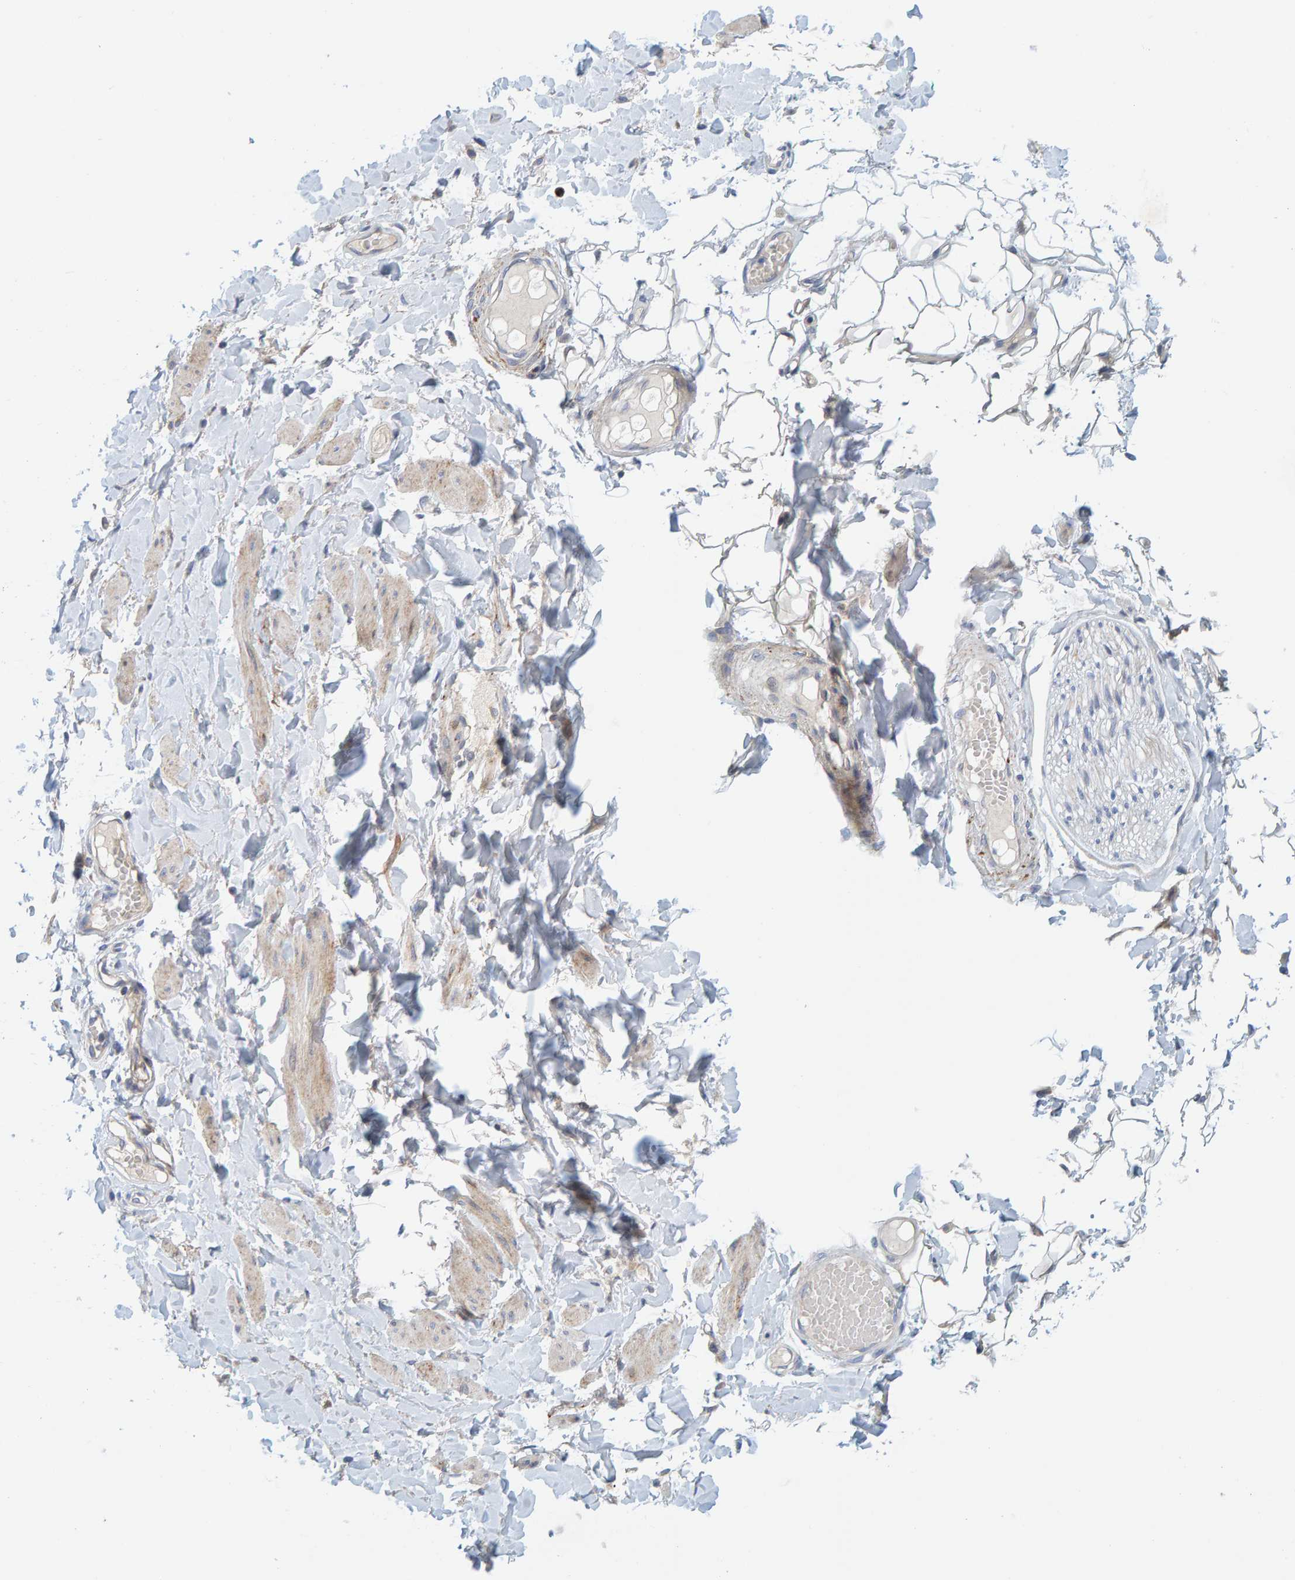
{"staining": {"intensity": "negative", "quantity": "none", "location": "none"}, "tissue": "adipose tissue", "cell_type": "Adipocytes", "image_type": "normal", "snomed": [{"axis": "morphology", "description": "Normal tissue, NOS"}, {"axis": "topography", "description": "Adipose tissue"}, {"axis": "topography", "description": "Vascular tissue"}, {"axis": "topography", "description": "Peripheral nerve tissue"}], "caption": "An IHC image of unremarkable adipose tissue is shown. There is no staining in adipocytes of adipose tissue.", "gene": "ZC3H3", "patient": {"sex": "male", "age": 25}}